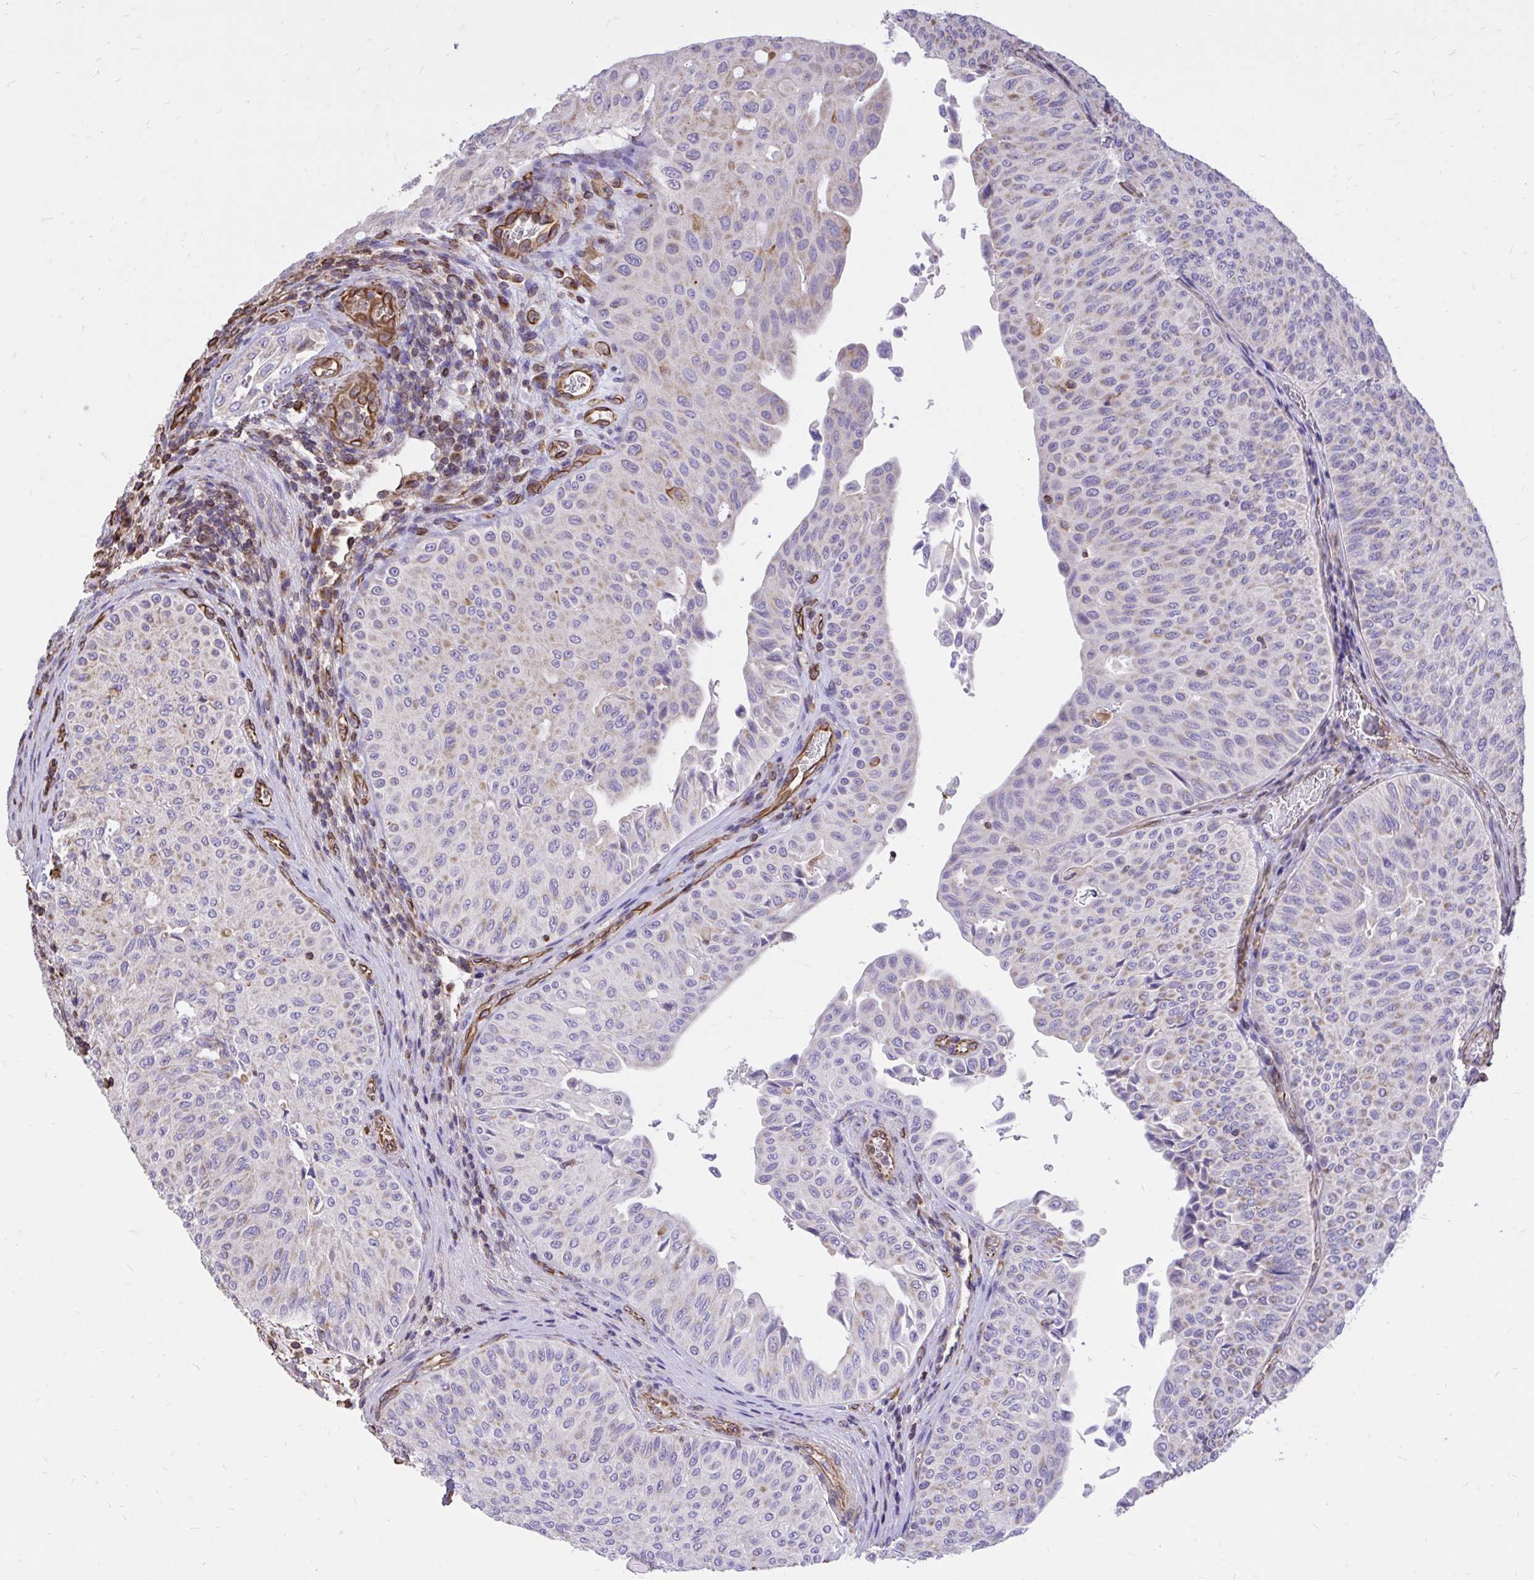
{"staining": {"intensity": "weak", "quantity": "<25%", "location": "cytoplasmic/membranous"}, "tissue": "urothelial cancer", "cell_type": "Tumor cells", "image_type": "cancer", "snomed": [{"axis": "morphology", "description": "Urothelial carcinoma, NOS"}, {"axis": "topography", "description": "Urinary bladder"}], "caption": "Transitional cell carcinoma was stained to show a protein in brown. There is no significant positivity in tumor cells.", "gene": "RNF103", "patient": {"sex": "male", "age": 59}}